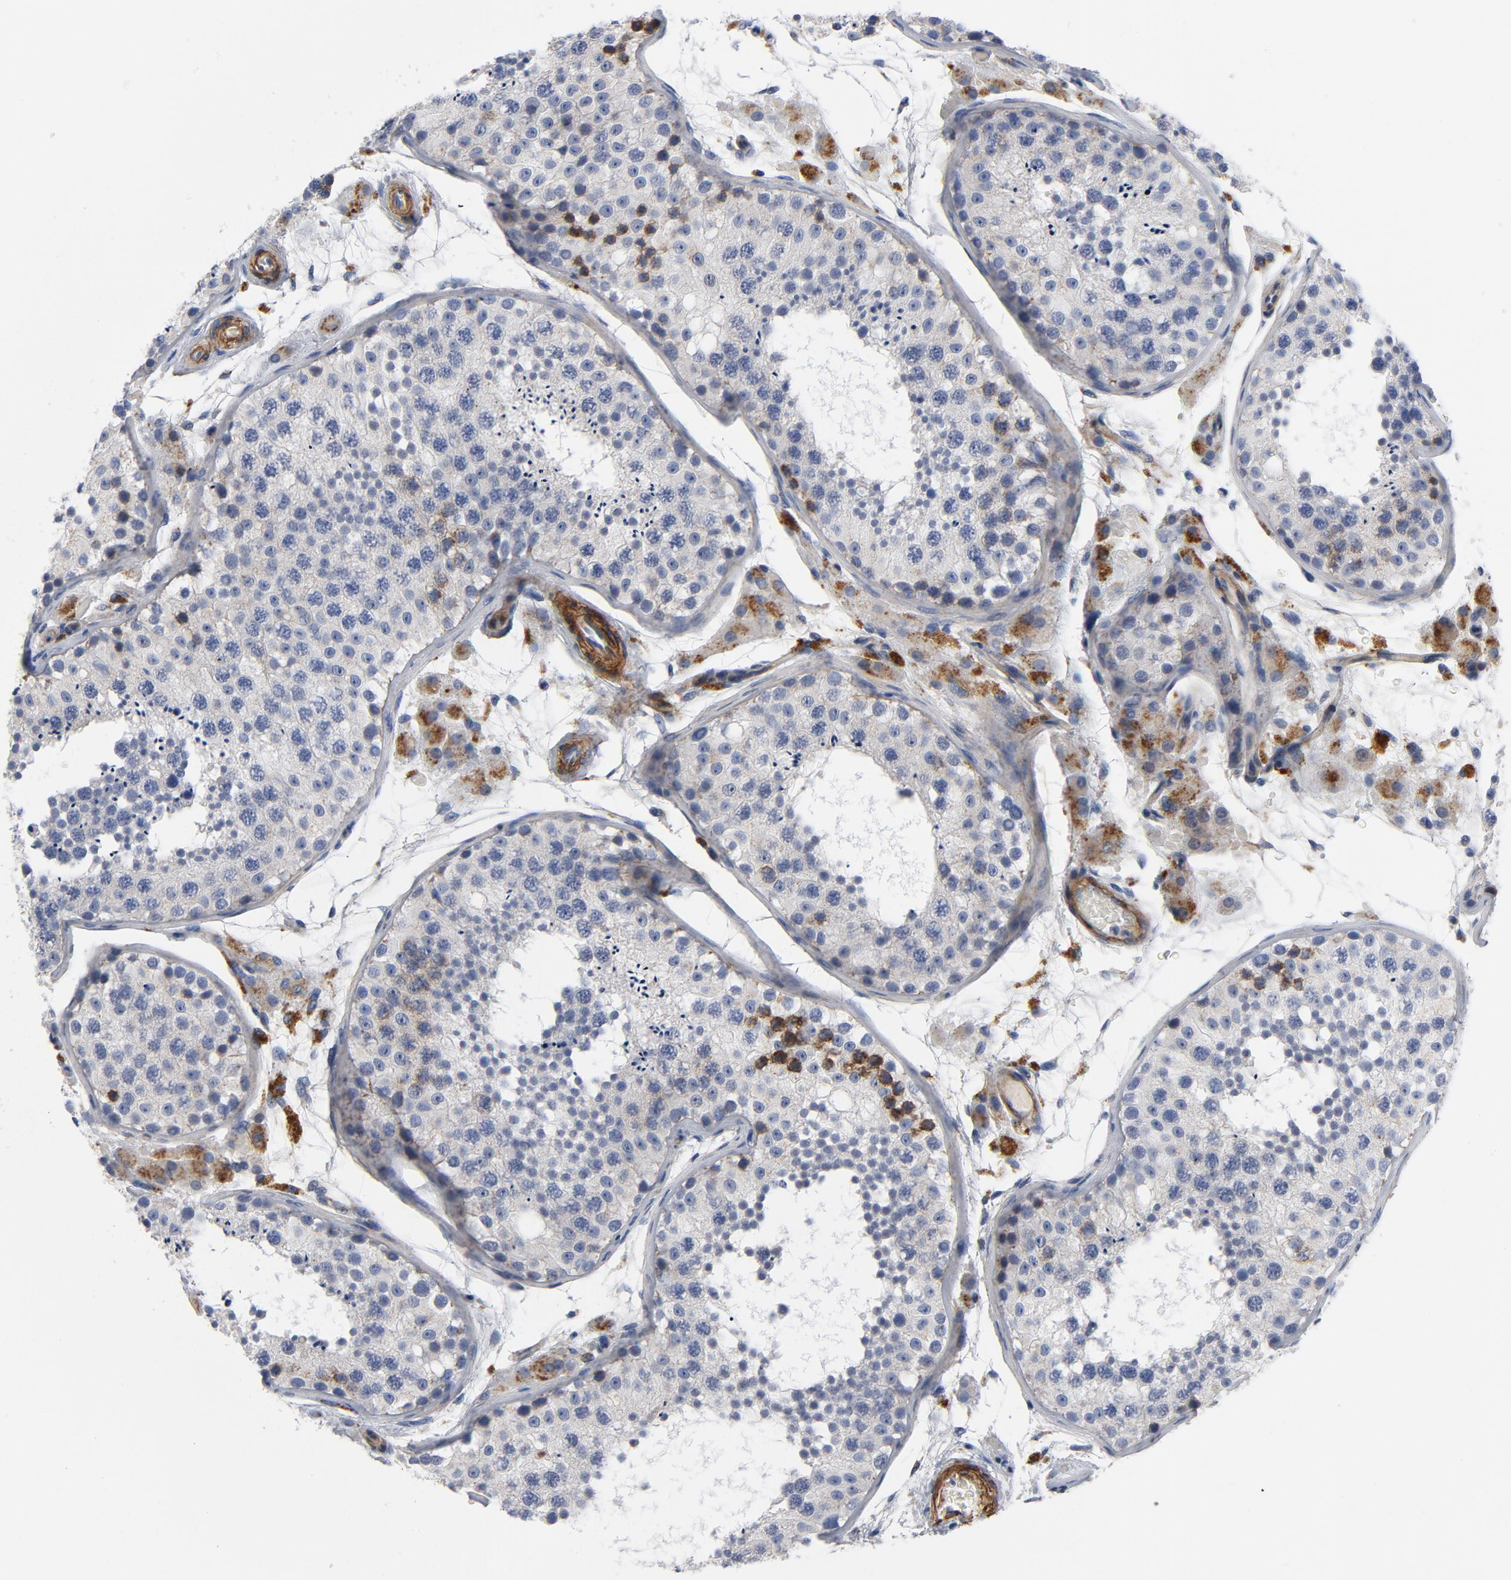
{"staining": {"intensity": "weak", "quantity": "<25%", "location": "cytoplasmic/membranous"}, "tissue": "testis", "cell_type": "Cells in seminiferous ducts", "image_type": "normal", "snomed": [{"axis": "morphology", "description": "Normal tissue, NOS"}, {"axis": "topography", "description": "Testis"}], "caption": "IHC histopathology image of normal testis: testis stained with DAB (3,3'-diaminobenzidine) exhibits no significant protein positivity in cells in seminiferous ducts.", "gene": "LAMC1", "patient": {"sex": "male", "age": 26}}